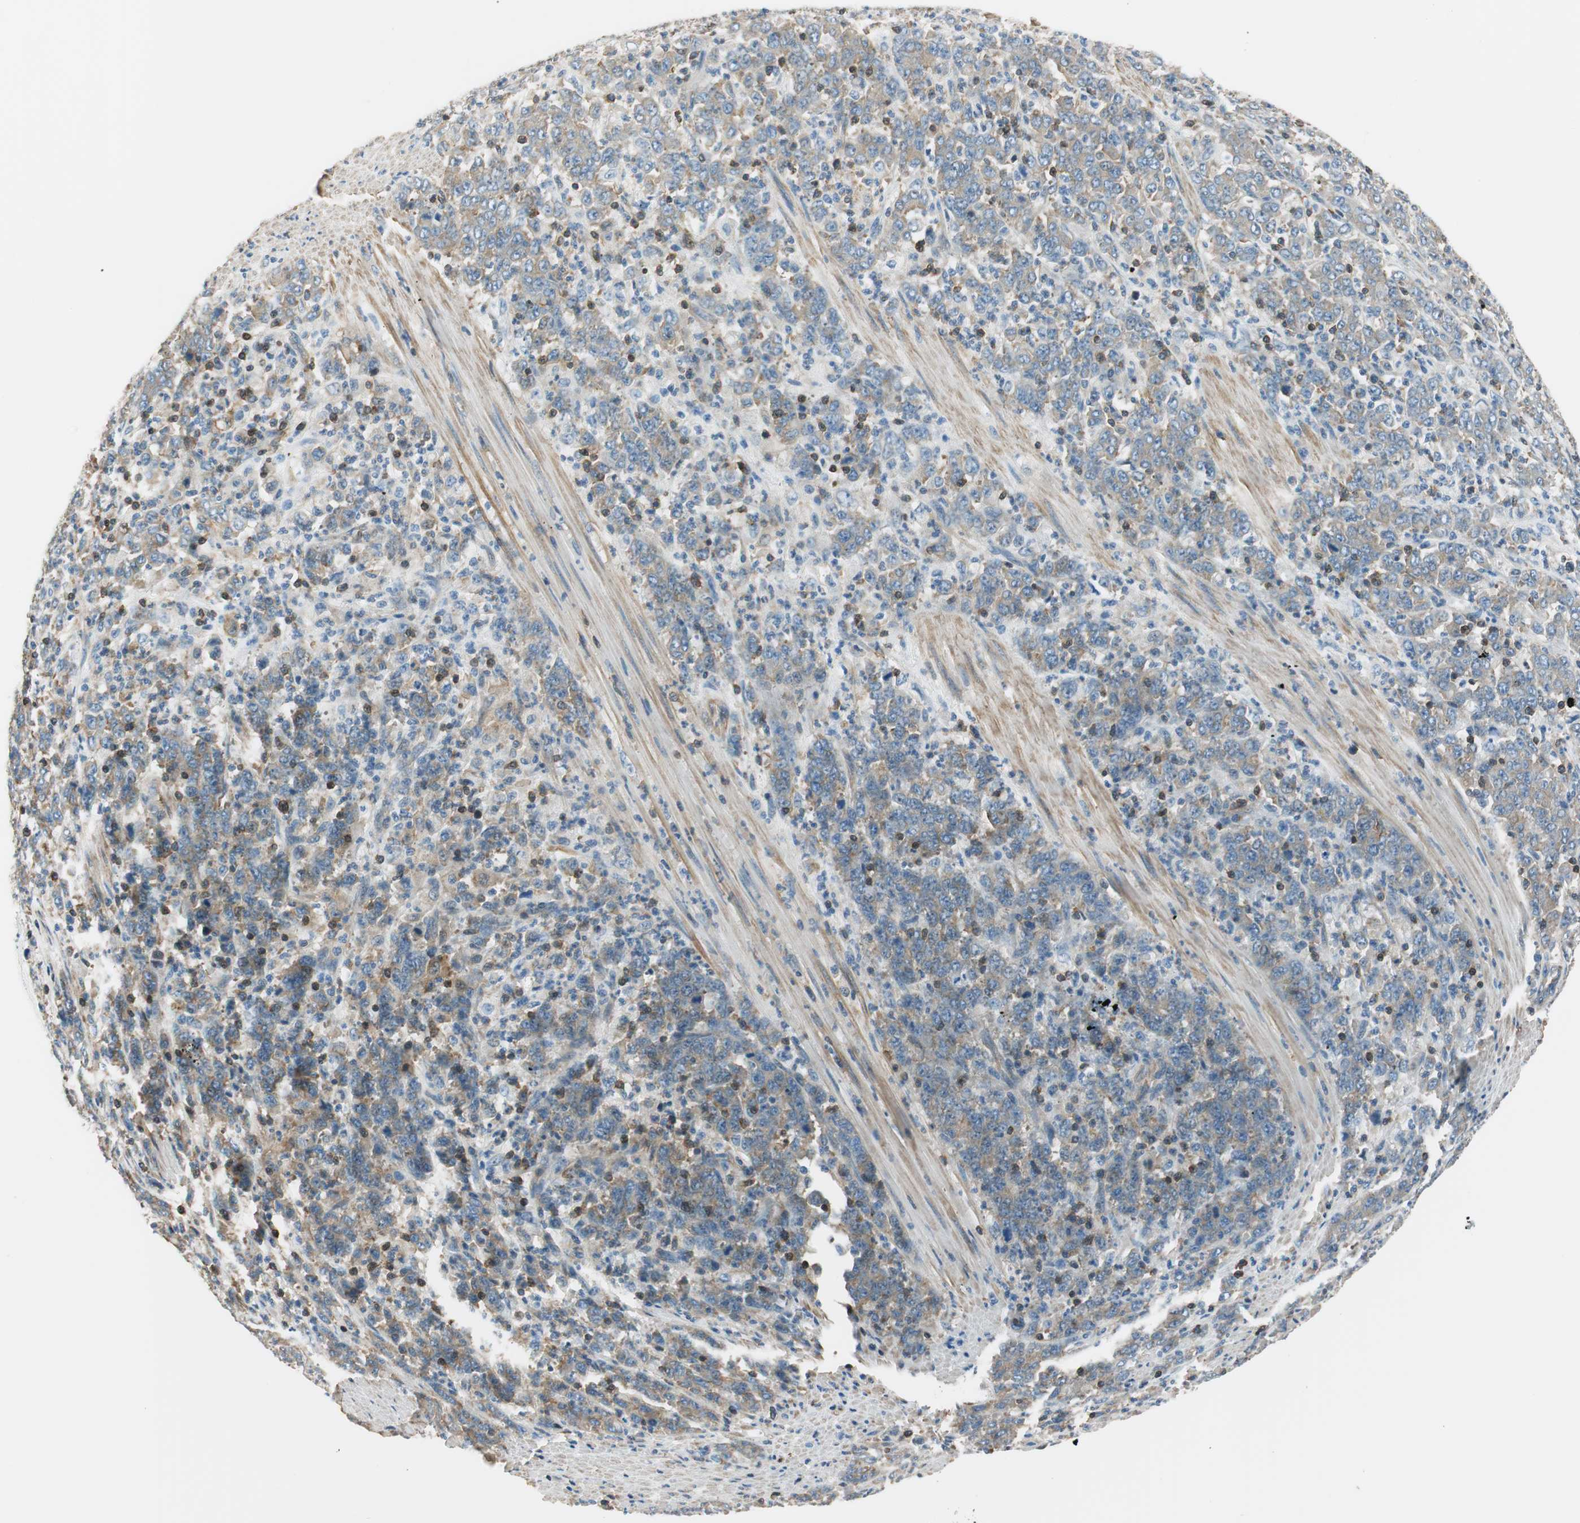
{"staining": {"intensity": "weak", "quantity": ">75%", "location": "cytoplasmic/membranous"}, "tissue": "stomach cancer", "cell_type": "Tumor cells", "image_type": "cancer", "snomed": [{"axis": "morphology", "description": "Adenocarcinoma, NOS"}, {"axis": "topography", "description": "Stomach, lower"}], "caption": "A histopathology image of human adenocarcinoma (stomach) stained for a protein reveals weak cytoplasmic/membranous brown staining in tumor cells. (Brightfield microscopy of DAB IHC at high magnification).", "gene": "PI4K2B", "patient": {"sex": "female", "age": 71}}